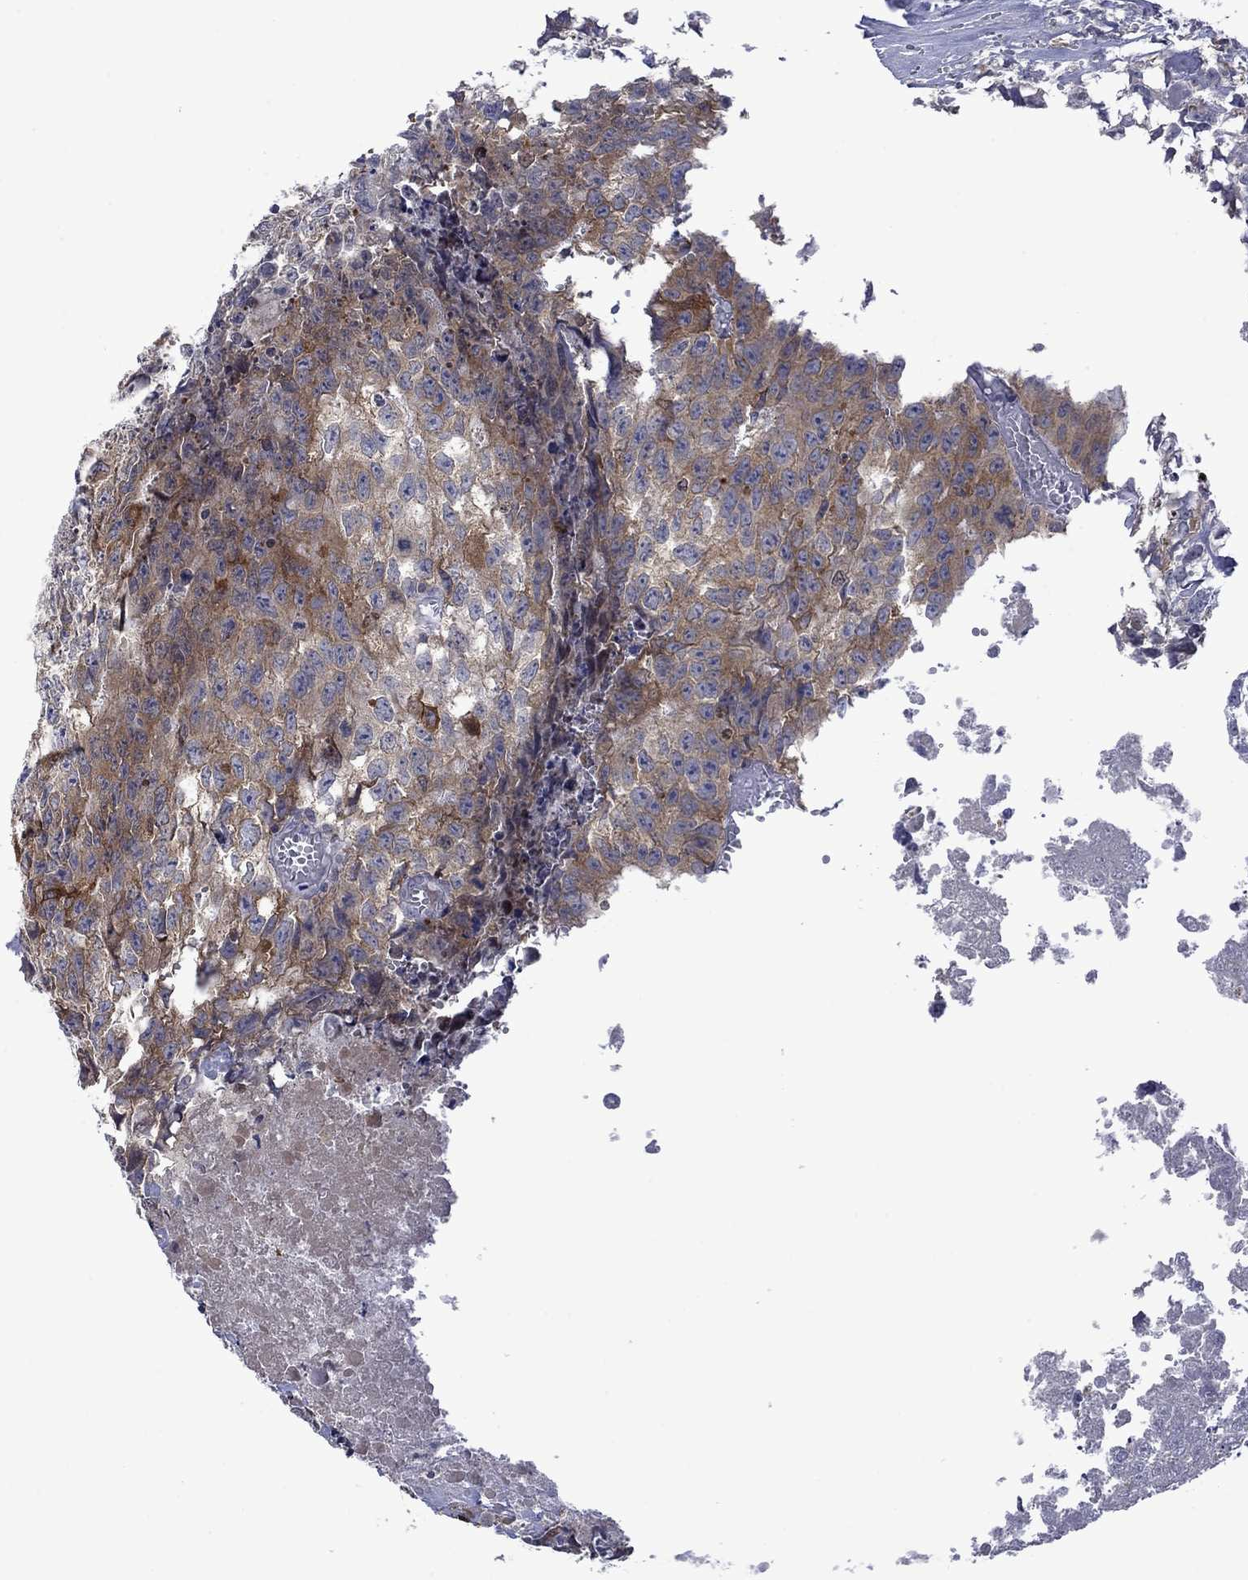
{"staining": {"intensity": "moderate", "quantity": ">75%", "location": "cytoplasmic/membranous"}, "tissue": "testis cancer", "cell_type": "Tumor cells", "image_type": "cancer", "snomed": [{"axis": "morphology", "description": "Carcinoma, Embryonal, NOS"}, {"axis": "morphology", "description": "Teratoma, malignant, NOS"}, {"axis": "topography", "description": "Testis"}], "caption": "A histopathology image of testis cancer (embryonal carcinoma) stained for a protein reveals moderate cytoplasmic/membranous brown staining in tumor cells.", "gene": "AGL", "patient": {"sex": "male", "age": 24}}